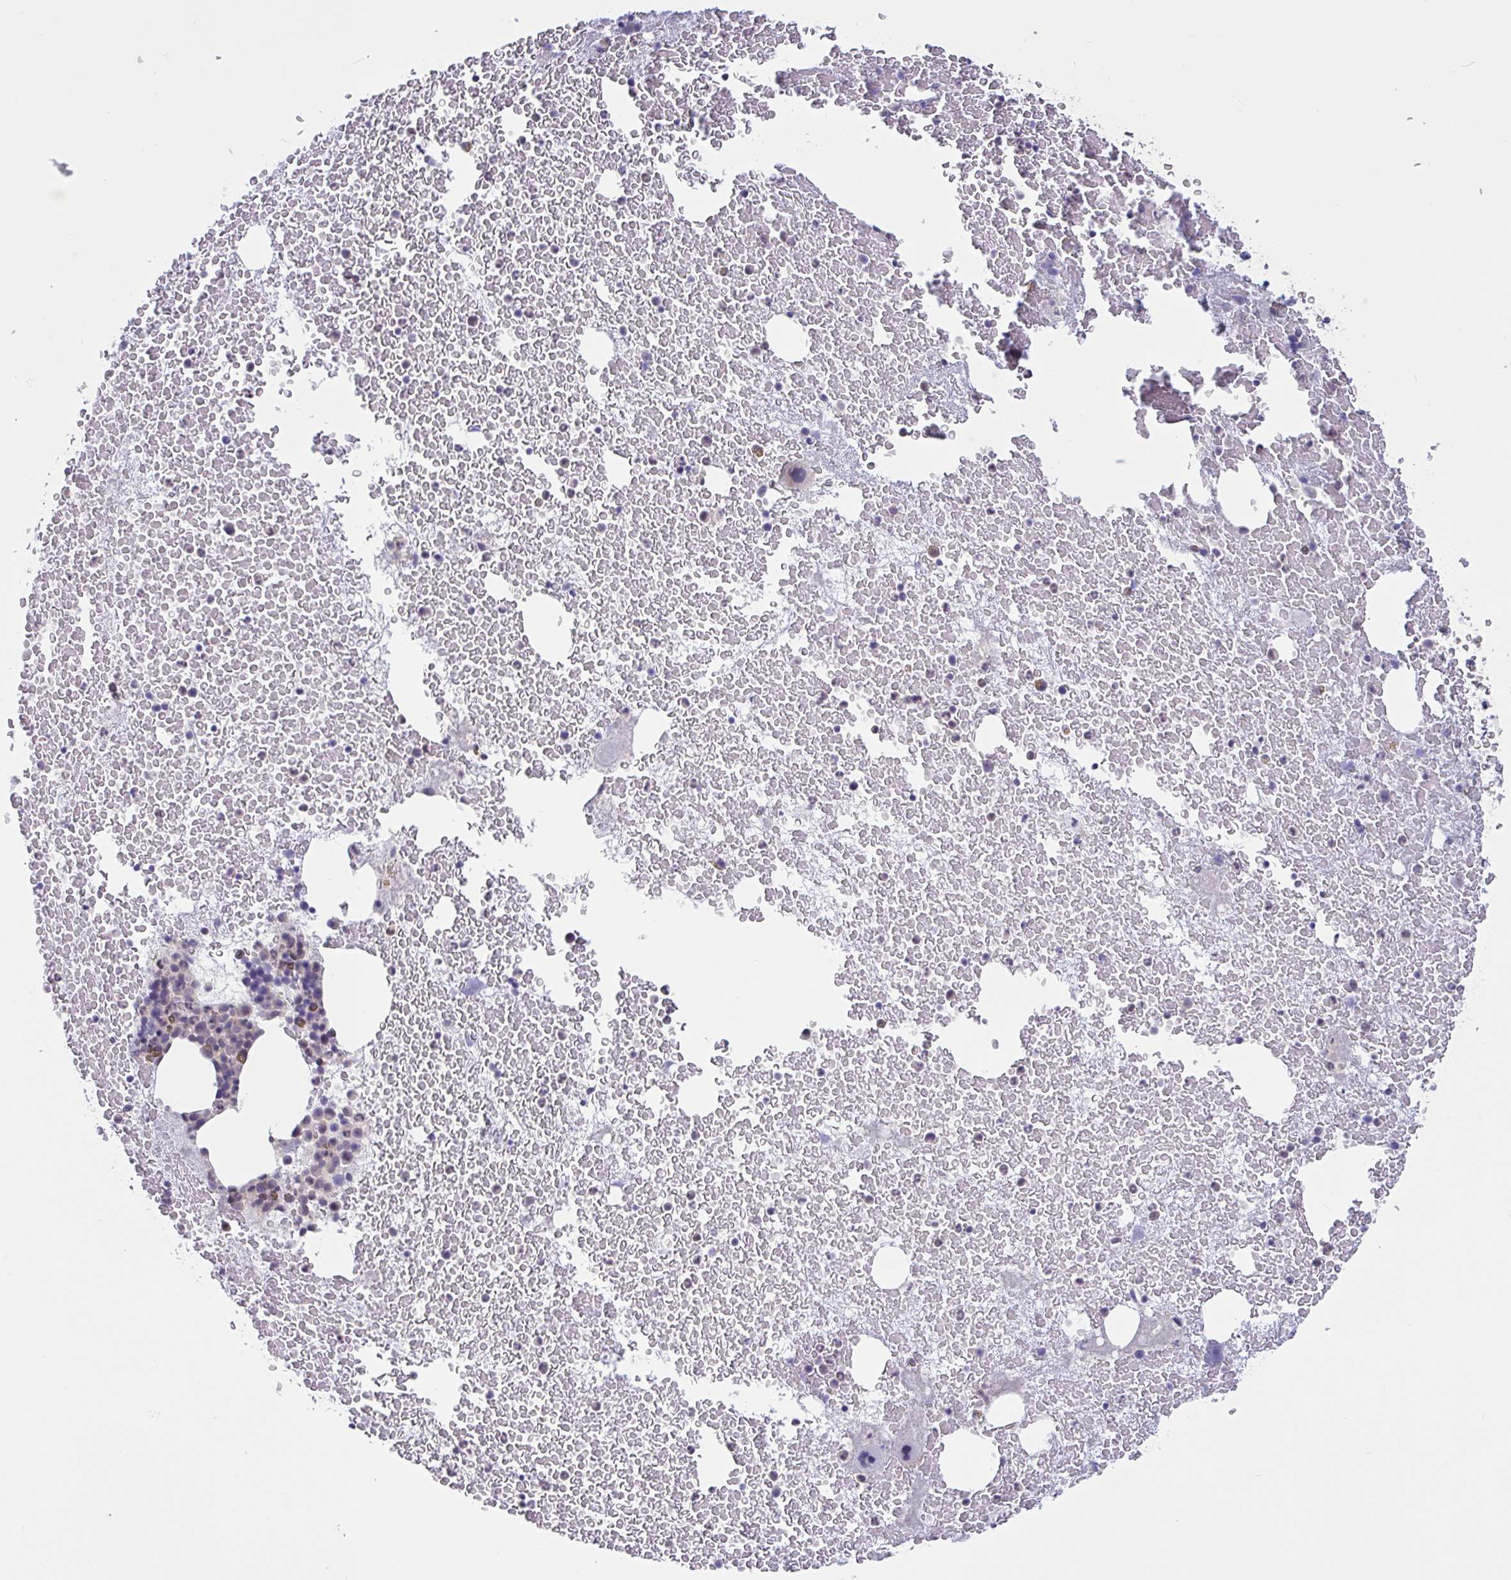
{"staining": {"intensity": "weak", "quantity": "<25%", "location": "nuclear"}, "tissue": "bone marrow", "cell_type": "Hematopoietic cells", "image_type": "normal", "snomed": [{"axis": "morphology", "description": "Normal tissue, NOS"}, {"axis": "topography", "description": "Bone marrow"}], "caption": "IHC image of normal bone marrow: human bone marrow stained with DAB (3,3'-diaminobenzidine) displays no significant protein staining in hematopoietic cells. (Immunohistochemistry (ihc), brightfield microscopy, high magnification).", "gene": "TSN", "patient": {"sex": "female", "age": 73}}